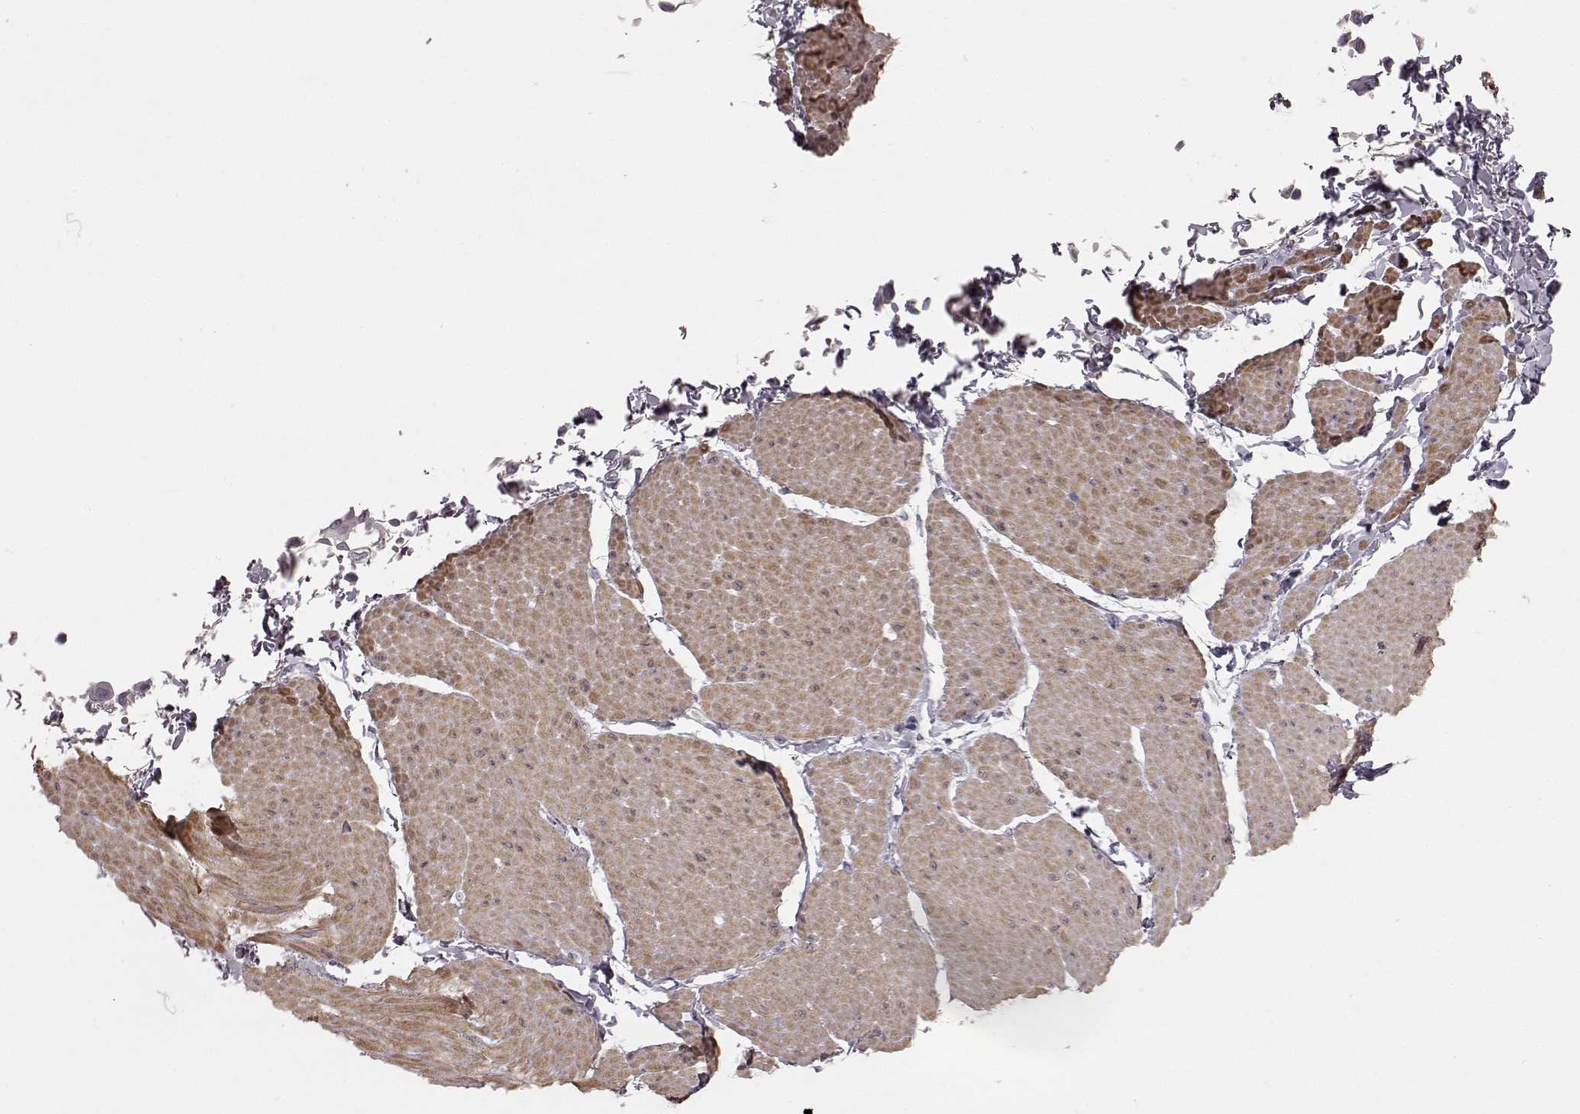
{"staining": {"intensity": "negative", "quantity": "none", "location": "none"}, "tissue": "adipose tissue", "cell_type": "Adipocytes", "image_type": "normal", "snomed": [{"axis": "morphology", "description": "Normal tissue, NOS"}, {"axis": "topography", "description": "Smooth muscle"}, {"axis": "topography", "description": "Peripheral nerve tissue"}], "caption": "High magnification brightfield microscopy of benign adipose tissue stained with DAB (brown) and counterstained with hematoxylin (blue): adipocytes show no significant positivity. (DAB immunohistochemistry (IHC), high magnification).", "gene": "PRLHR", "patient": {"sex": "male", "age": 58}}